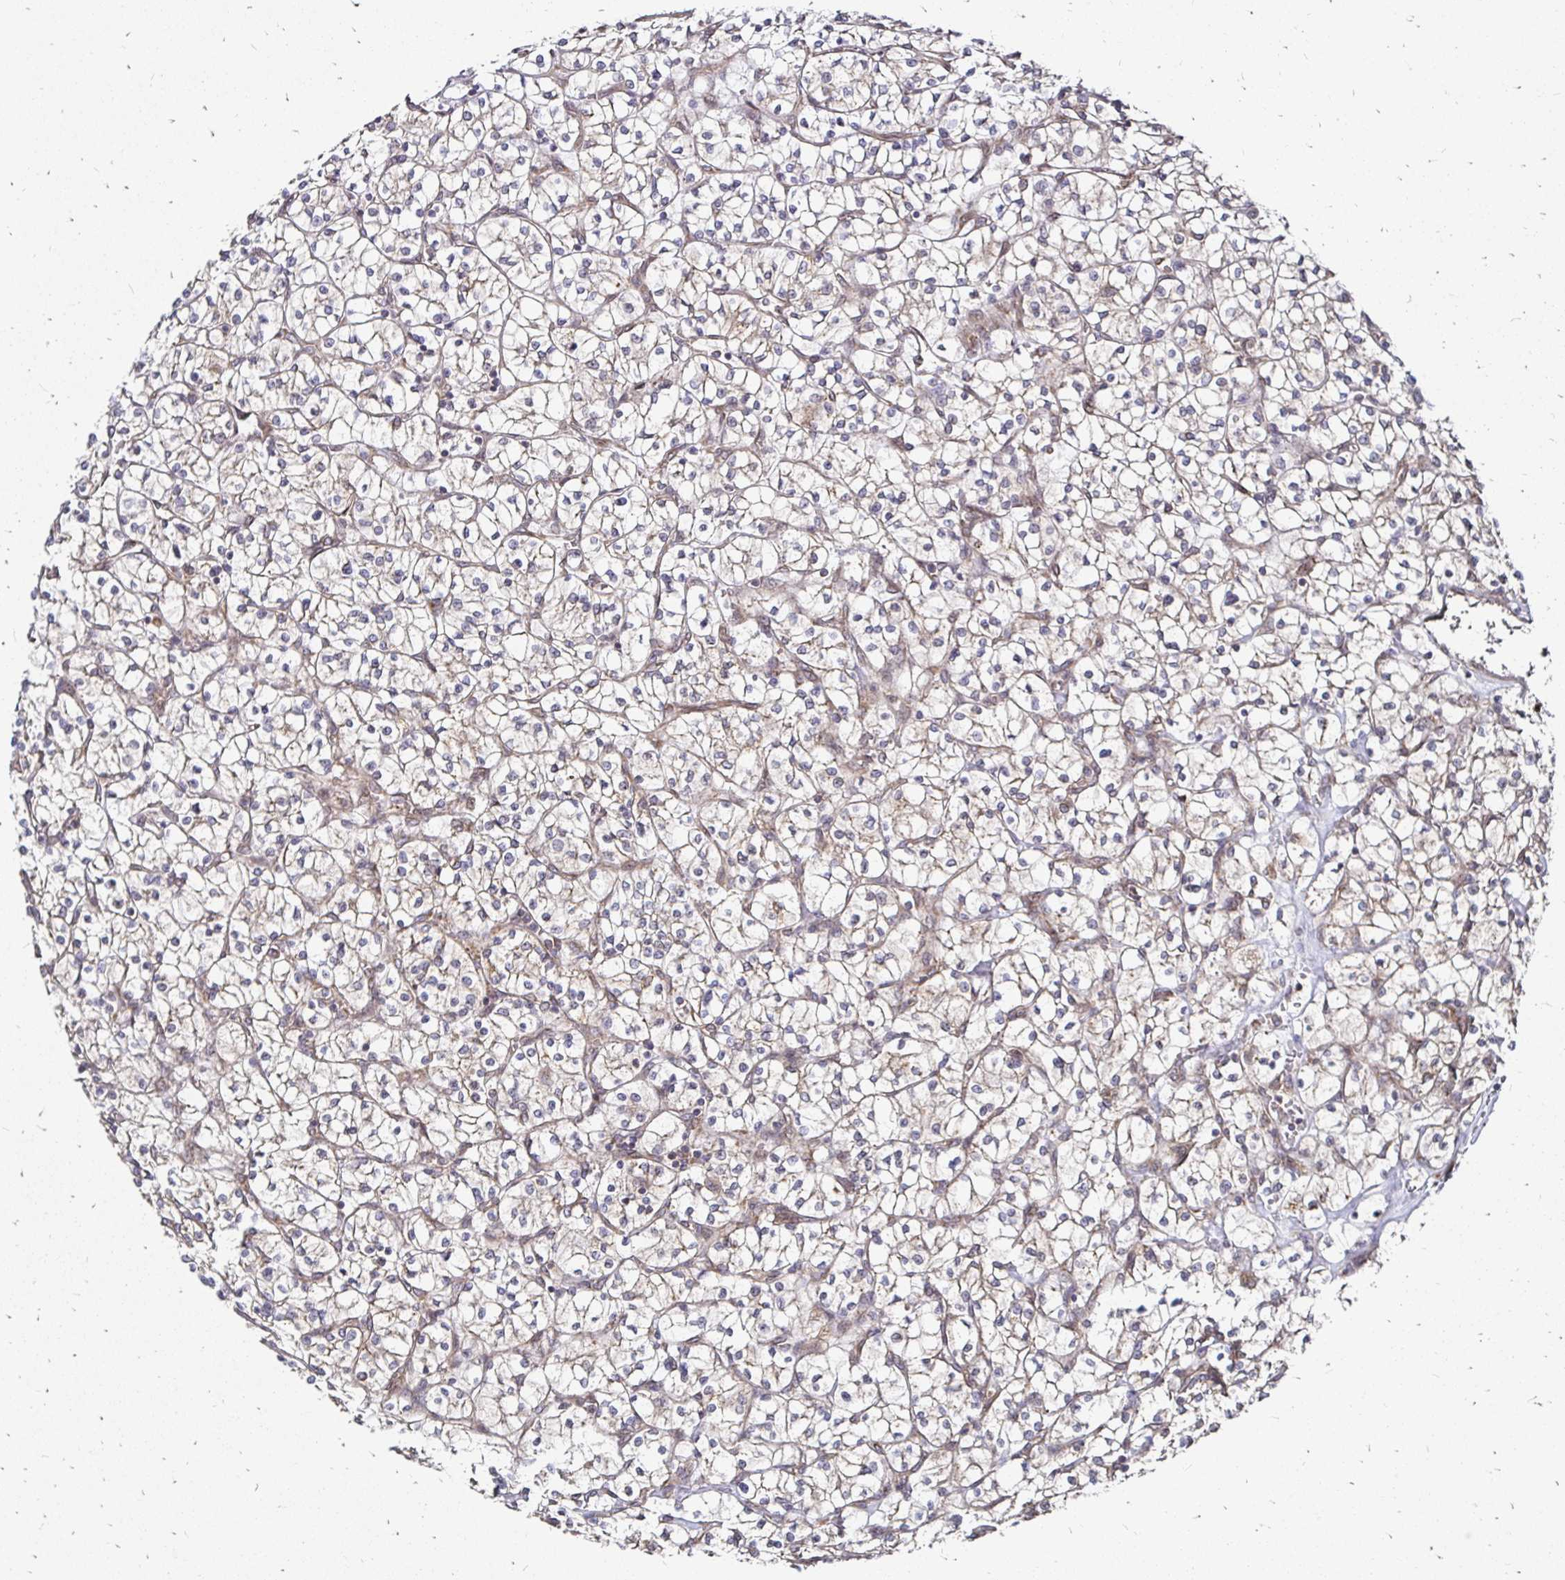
{"staining": {"intensity": "negative", "quantity": "none", "location": "none"}, "tissue": "renal cancer", "cell_type": "Tumor cells", "image_type": "cancer", "snomed": [{"axis": "morphology", "description": "Adenocarcinoma, NOS"}, {"axis": "topography", "description": "Kidney"}], "caption": "This is an immunohistochemistry micrograph of adenocarcinoma (renal). There is no staining in tumor cells.", "gene": "ZW10", "patient": {"sex": "female", "age": 64}}